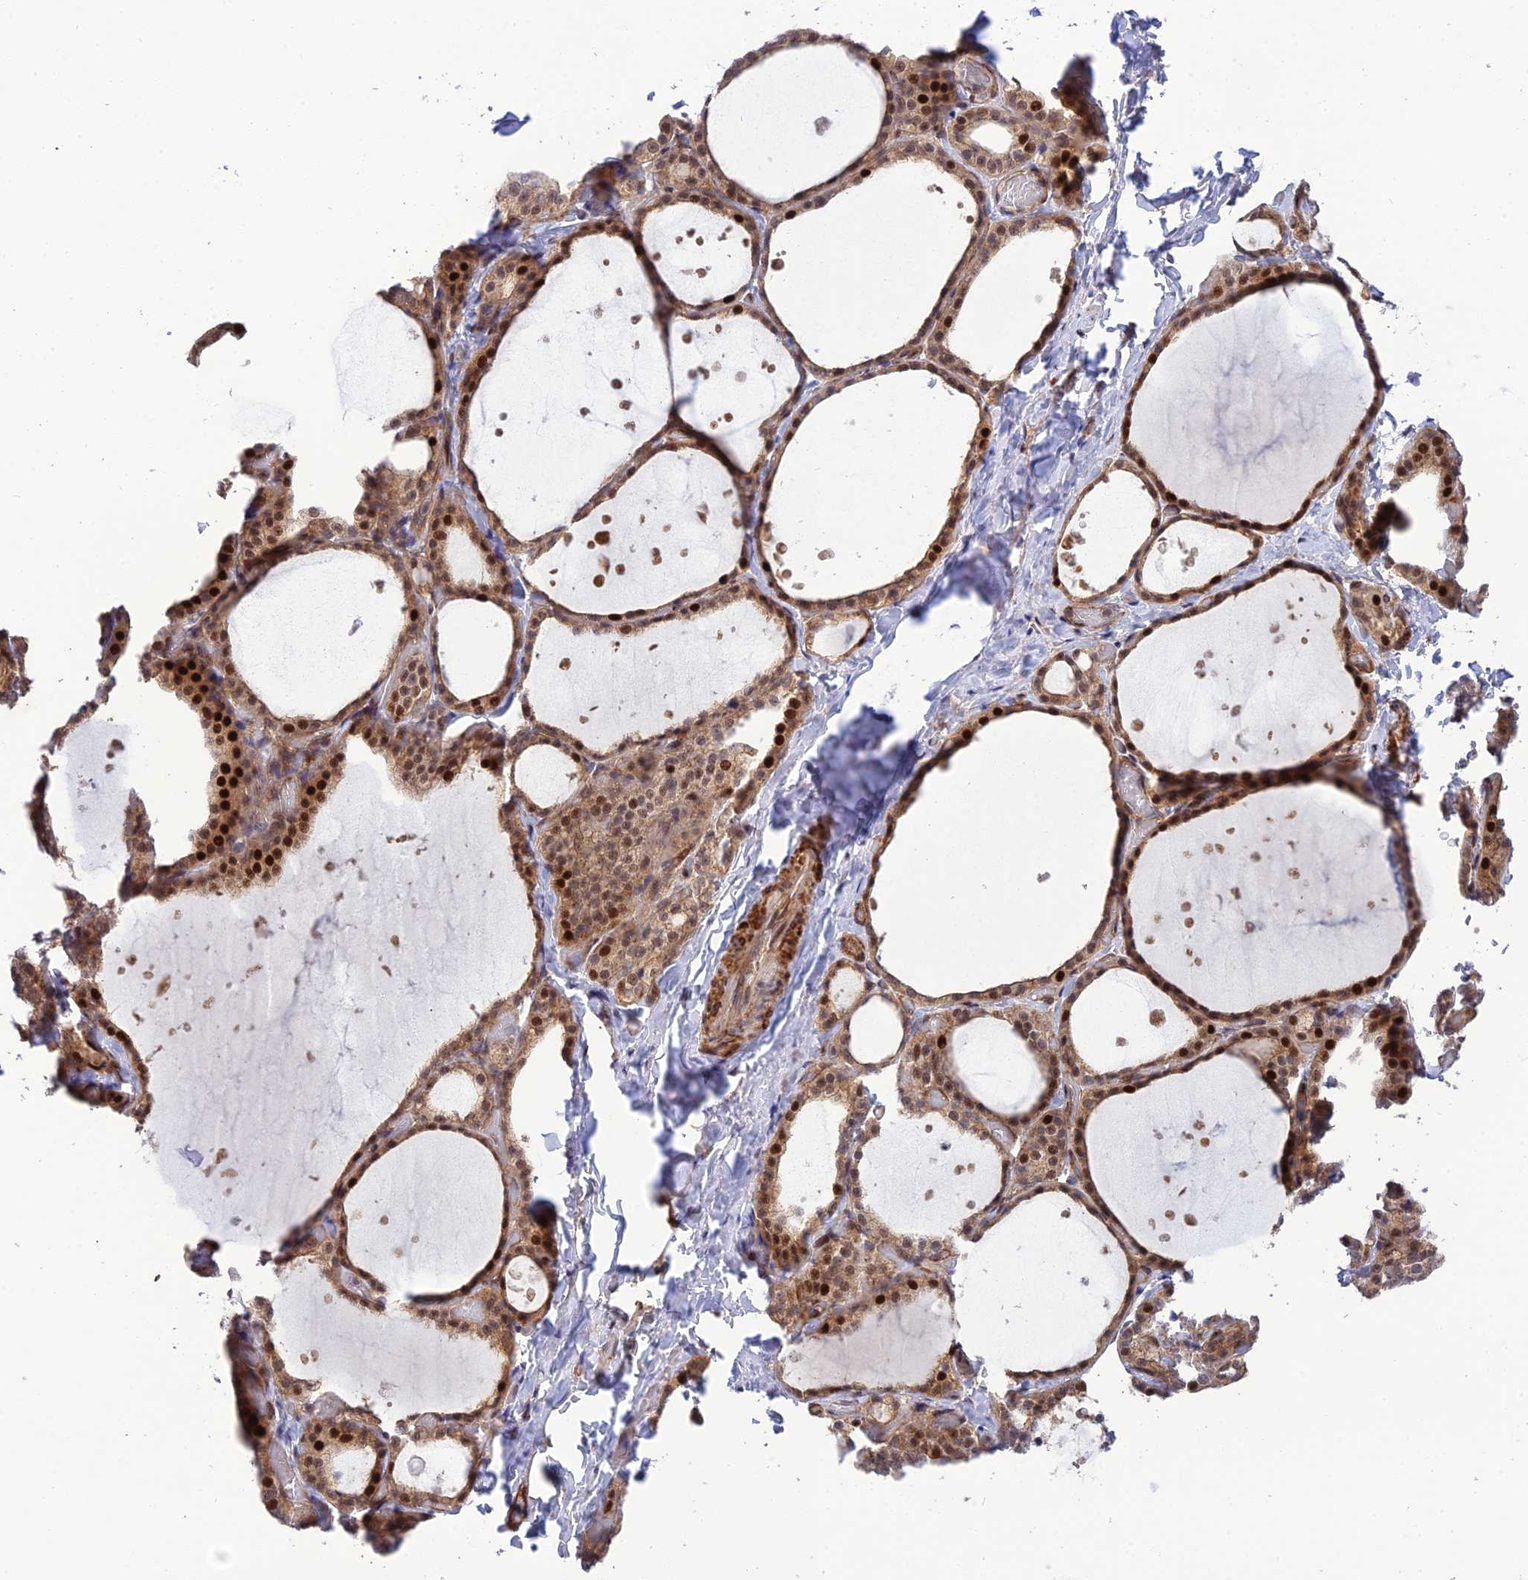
{"staining": {"intensity": "moderate", "quantity": ">75%", "location": "cytoplasmic/membranous,nuclear"}, "tissue": "thyroid gland", "cell_type": "Glandular cells", "image_type": "normal", "snomed": [{"axis": "morphology", "description": "Normal tissue, NOS"}, {"axis": "topography", "description": "Thyroid gland"}], "caption": "Immunohistochemical staining of benign thyroid gland shows >75% levels of moderate cytoplasmic/membranous,nuclear protein positivity in approximately >75% of glandular cells.", "gene": "ZNF584", "patient": {"sex": "female", "age": 44}}